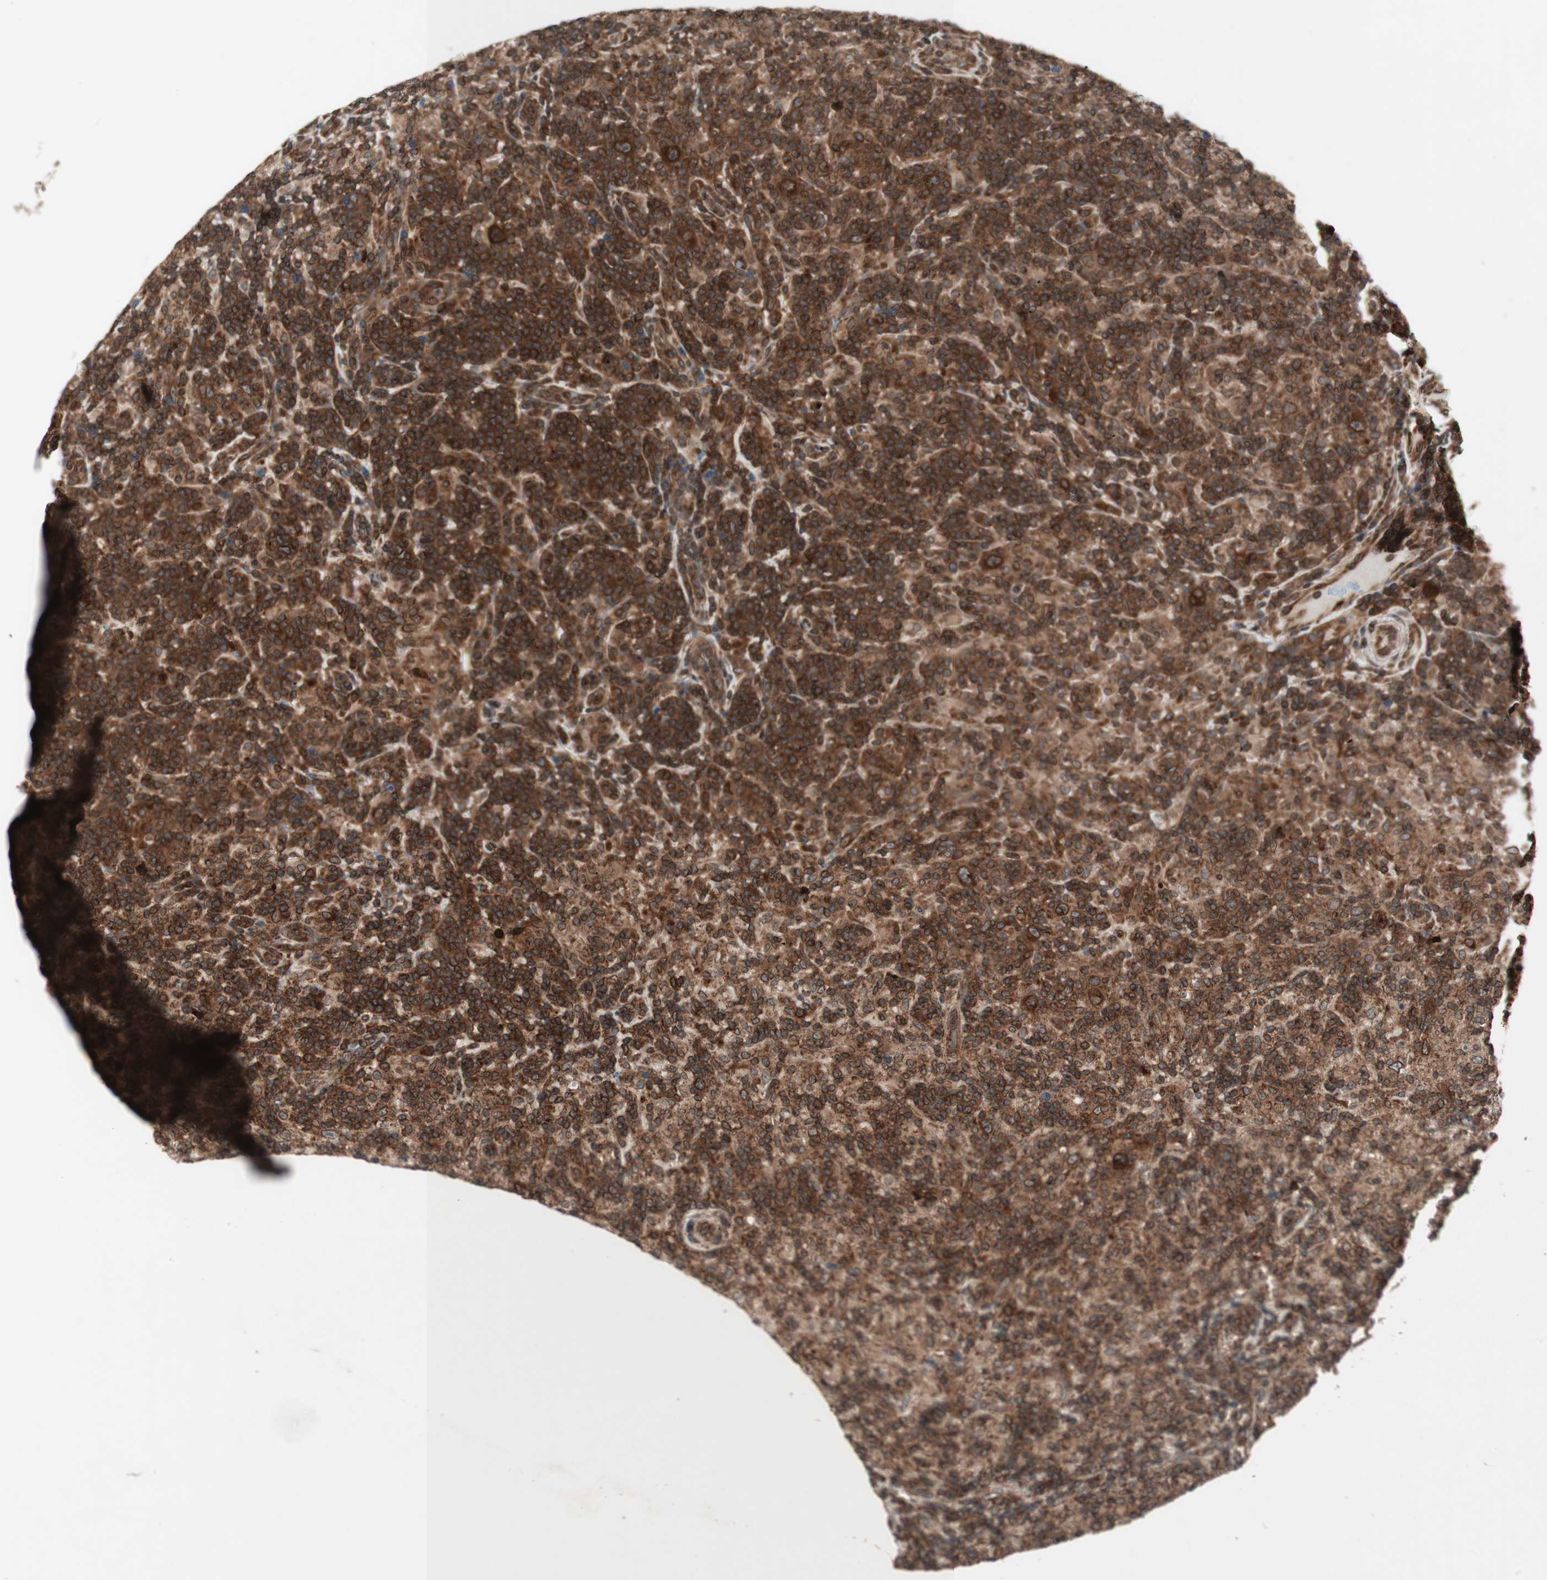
{"staining": {"intensity": "strong", "quantity": ">75%", "location": "cytoplasmic/membranous,nuclear"}, "tissue": "lymphoma", "cell_type": "Tumor cells", "image_type": "cancer", "snomed": [{"axis": "morphology", "description": "Hodgkin's disease, NOS"}, {"axis": "topography", "description": "Lymph node"}], "caption": "This photomicrograph exhibits Hodgkin's disease stained with IHC to label a protein in brown. The cytoplasmic/membranous and nuclear of tumor cells show strong positivity for the protein. Nuclei are counter-stained blue.", "gene": "NUP62", "patient": {"sex": "male", "age": 70}}